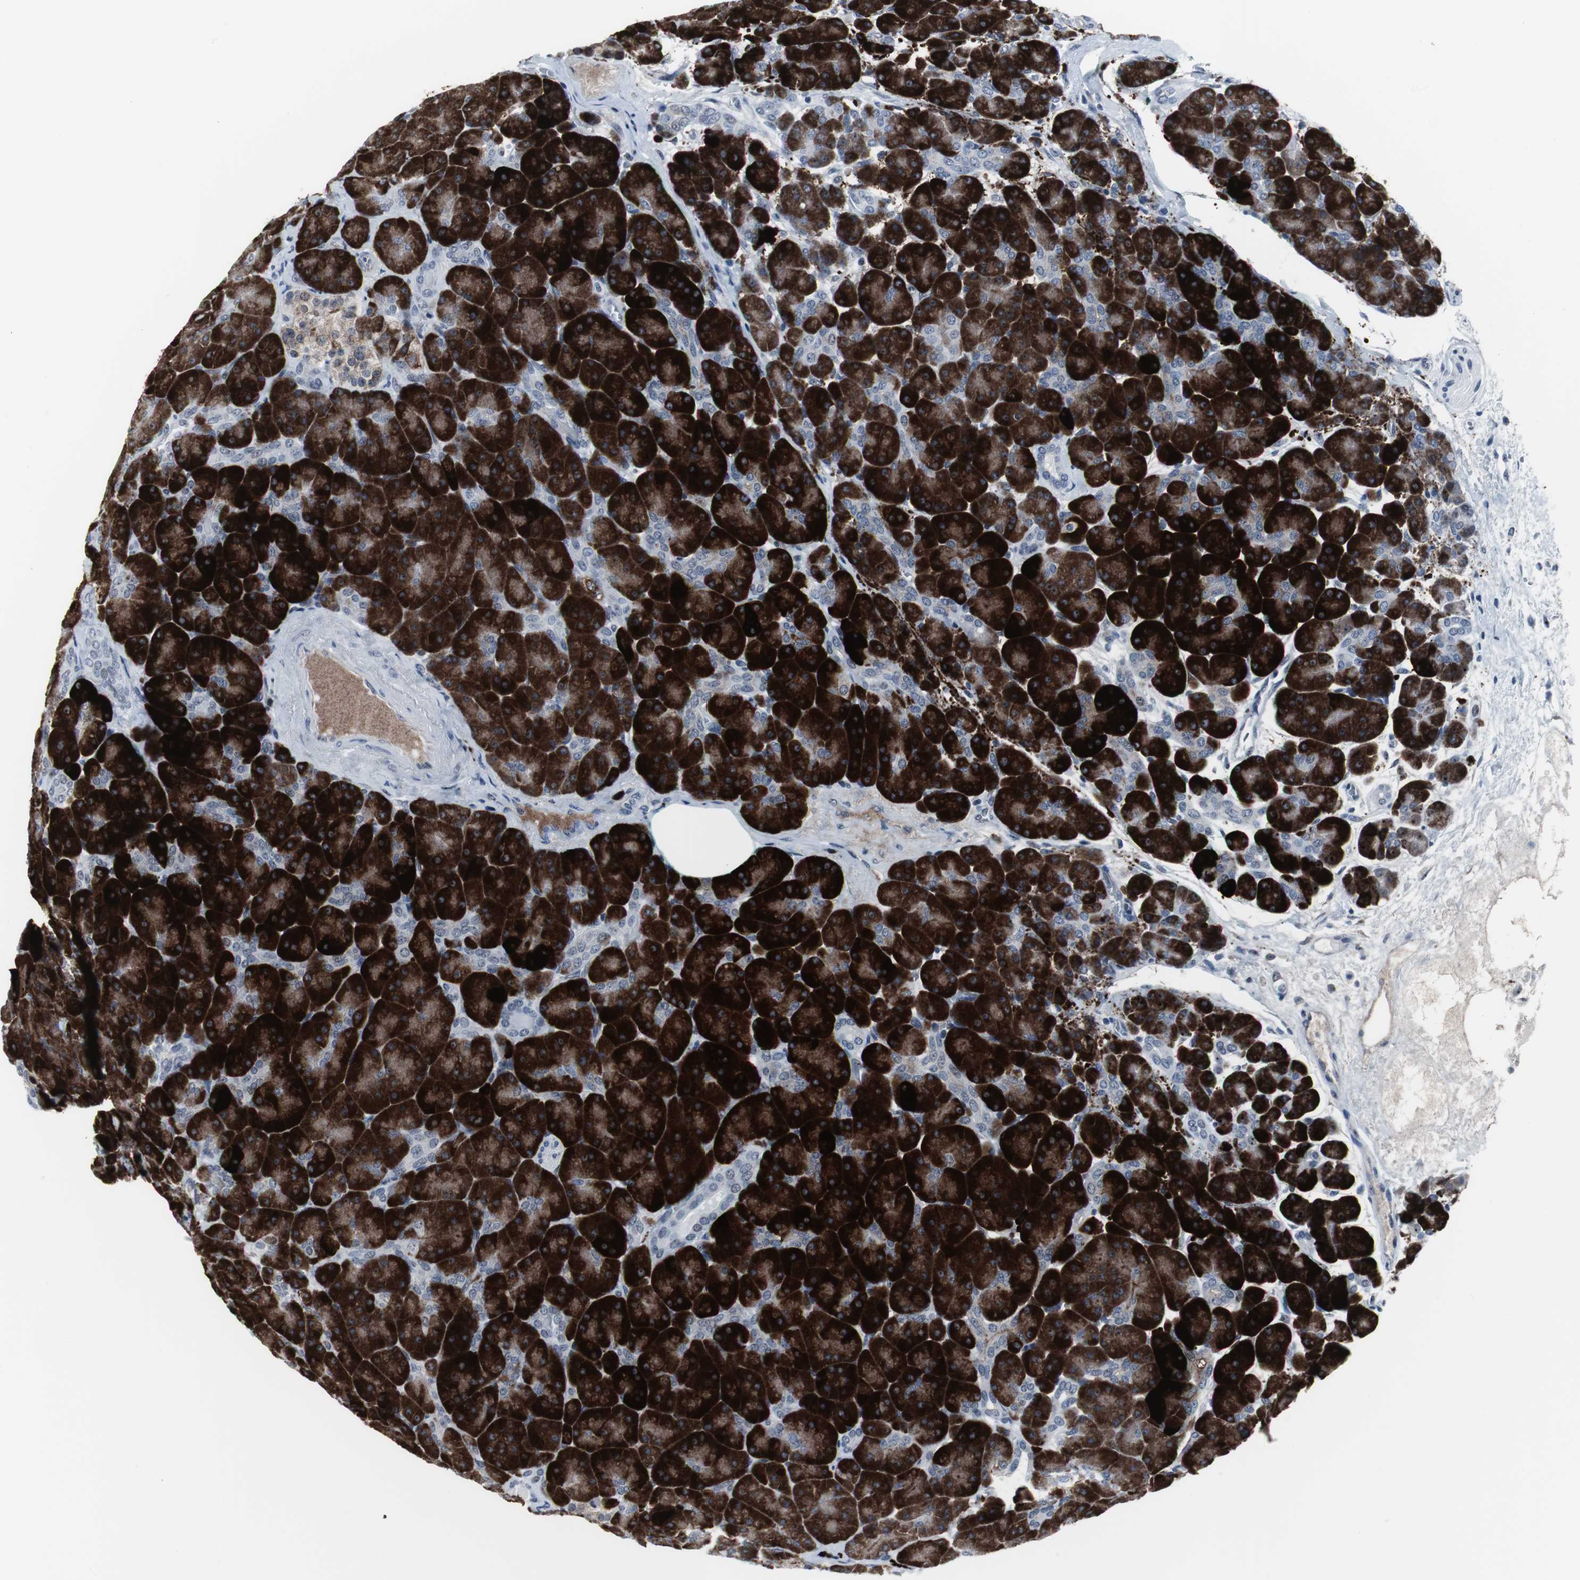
{"staining": {"intensity": "strong", "quantity": ">75%", "location": "cytoplasmic/membranous"}, "tissue": "pancreas", "cell_type": "Exocrine glandular cells", "image_type": "normal", "snomed": [{"axis": "morphology", "description": "Normal tissue, NOS"}, {"axis": "topography", "description": "Pancreas"}], "caption": "Pancreas stained with DAB IHC shows high levels of strong cytoplasmic/membranous expression in about >75% of exocrine glandular cells. (brown staining indicates protein expression, while blue staining denotes nuclei).", "gene": "DOK1", "patient": {"sex": "male", "age": 66}}